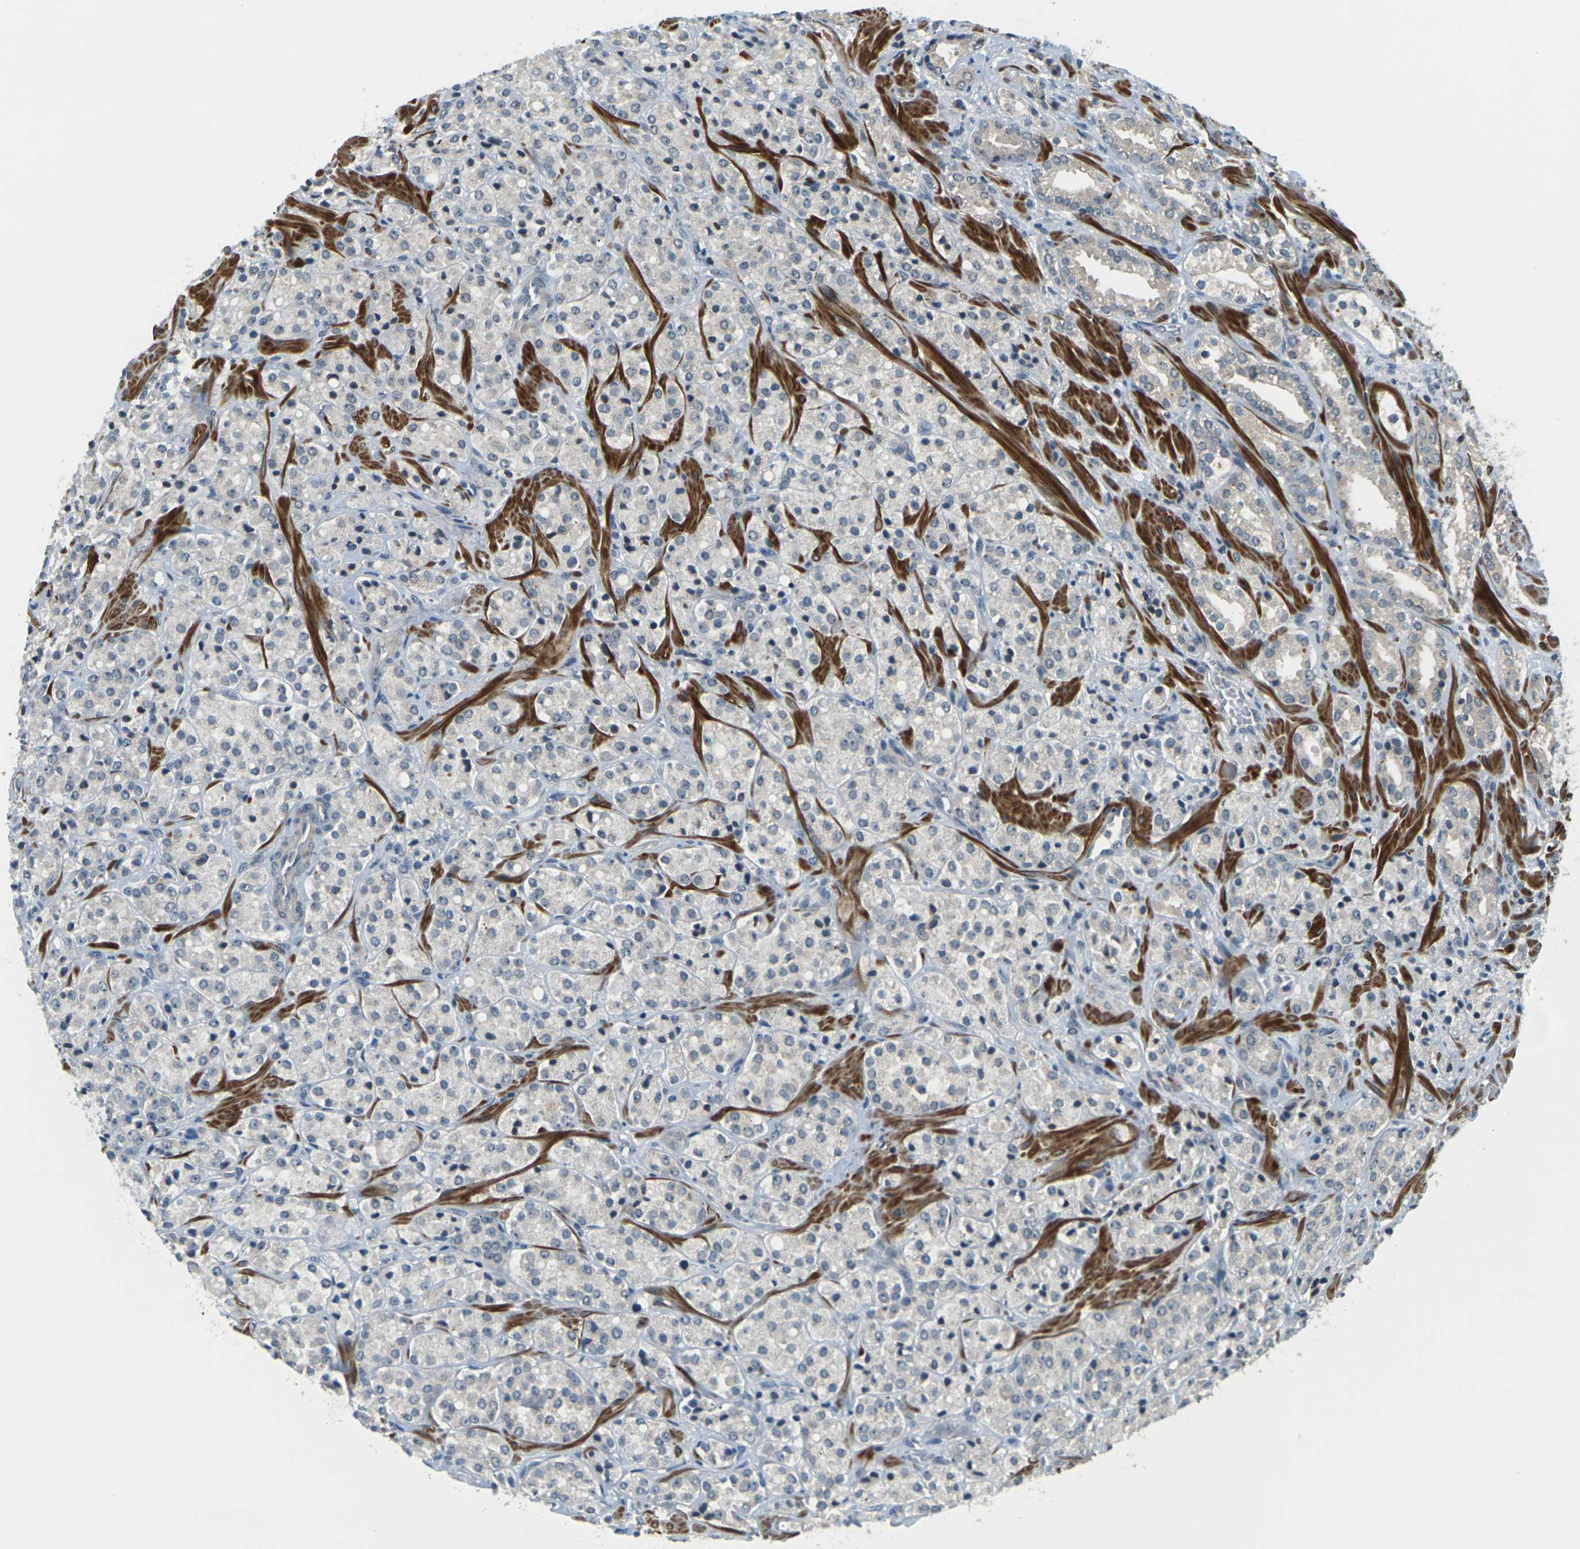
{"staining": {"intensity": "negative", "quantity": "none", "location": "none"}, "tissue": "prostate cancer", "cell_type": "Tumor cells", "image_type": "cancer", "snomed": [{"axis": "morphology", "description": "Adenocarcinoma, High grade"}, {"axis": "topography", "description": "Prostate"}], "caption": "The micrograph demonstrates no staining of tumor cells in high-grade adenocarcinoma (prostate).", "gene": "SLC13A3", "patient": {"sex": "male", "age": 64}}